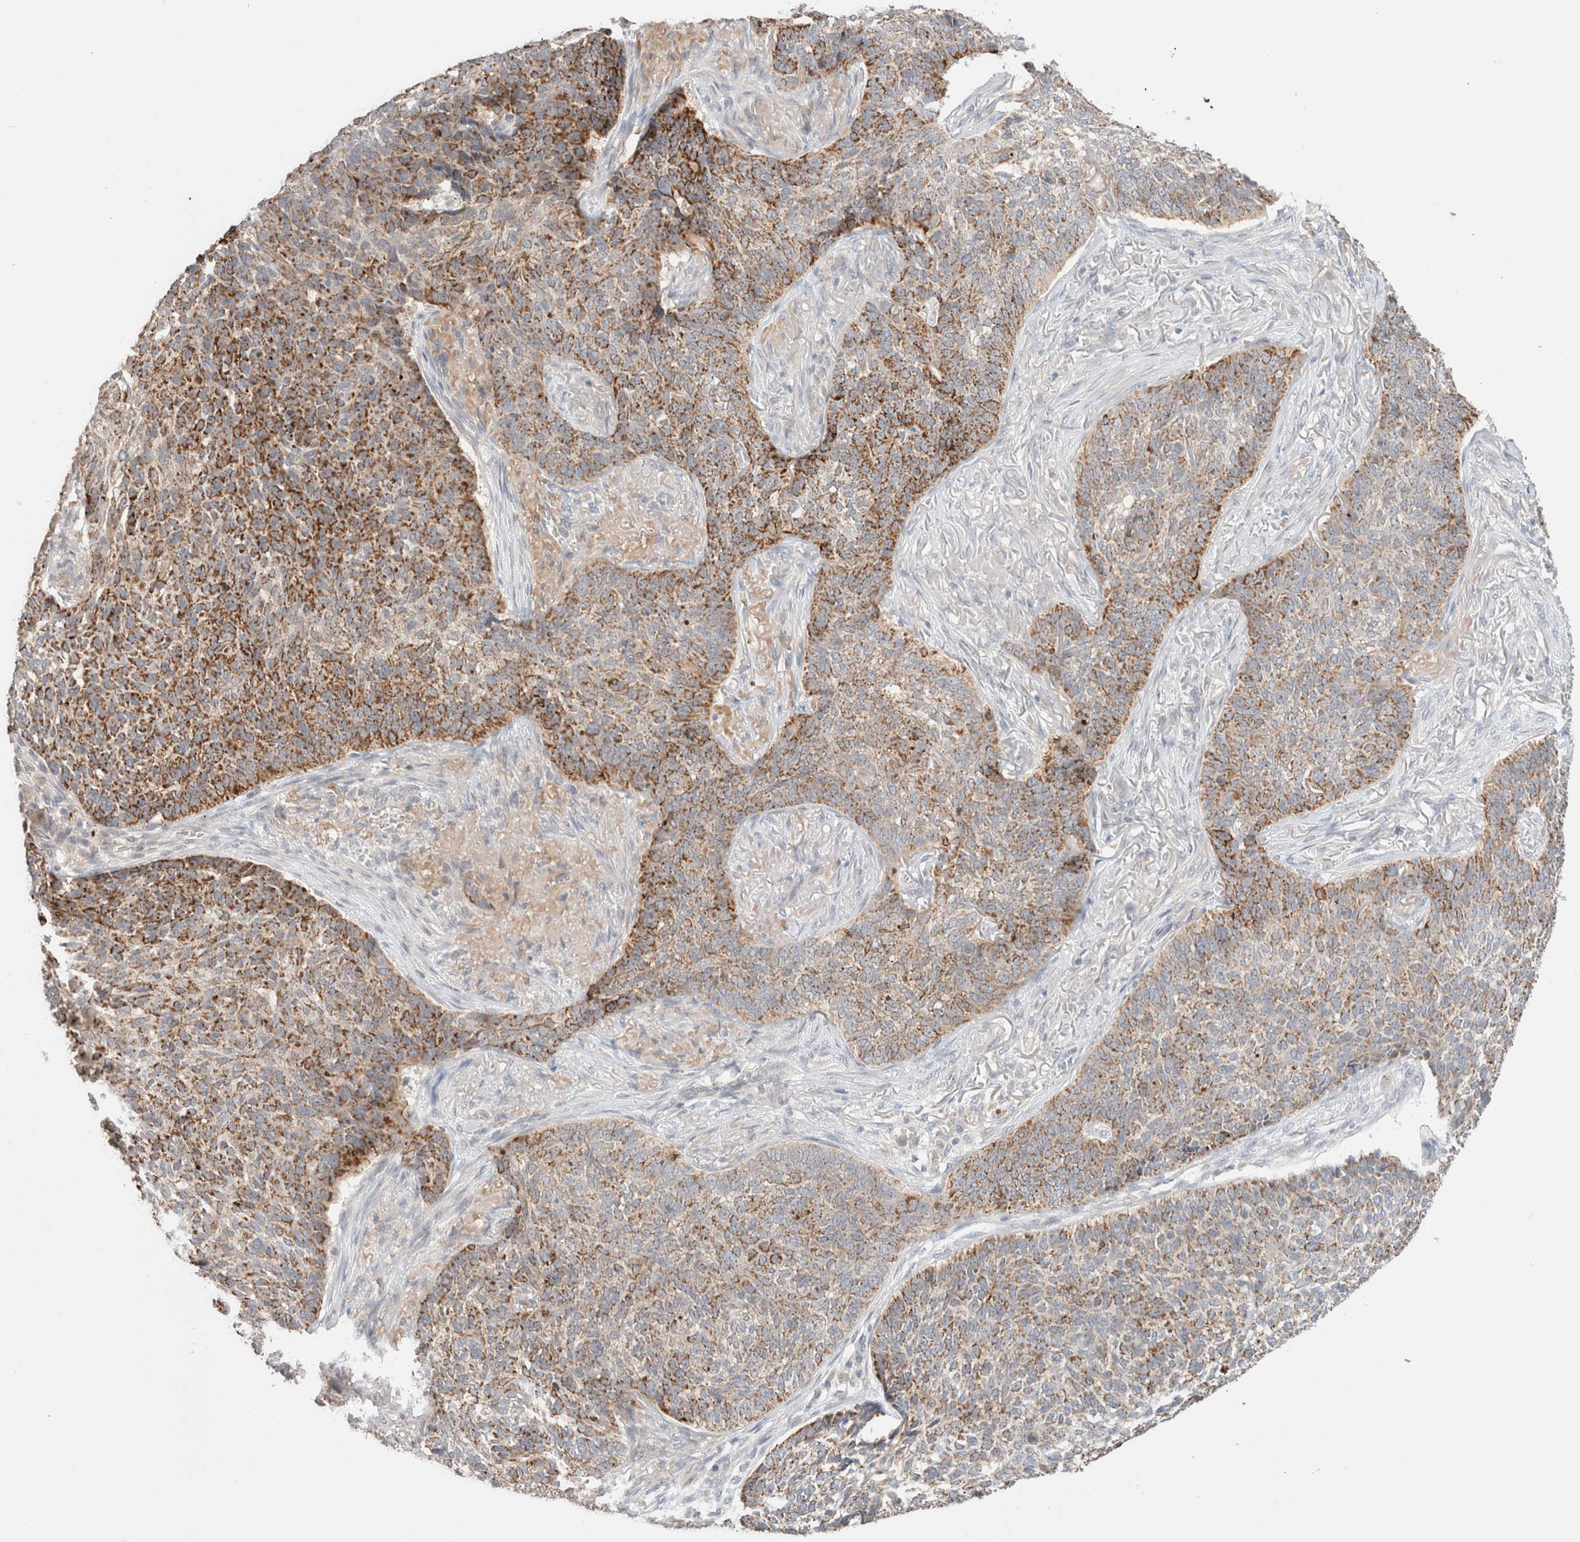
{"staining": {"intensity": "moderate", "quantity": ">75%", "location": "cytoplasmic/membranous"}, "tissue": "skin cancer", "cell_type": "Tumor cells", "image_type": "cancer", "snomed": [{"axis": "morphology", "description": "Basal cell carcinoma"}, {"axis": "topography", "description": "Skin"}], "caption": "Skin cancer tissue demonstrates moderate cytoplasmic/membranous positivity in about >75% of tumor cells, visualized by immunohistochemistry.", "gene": "TRIM41", "patient": {"sex": "male", "age": 85}}